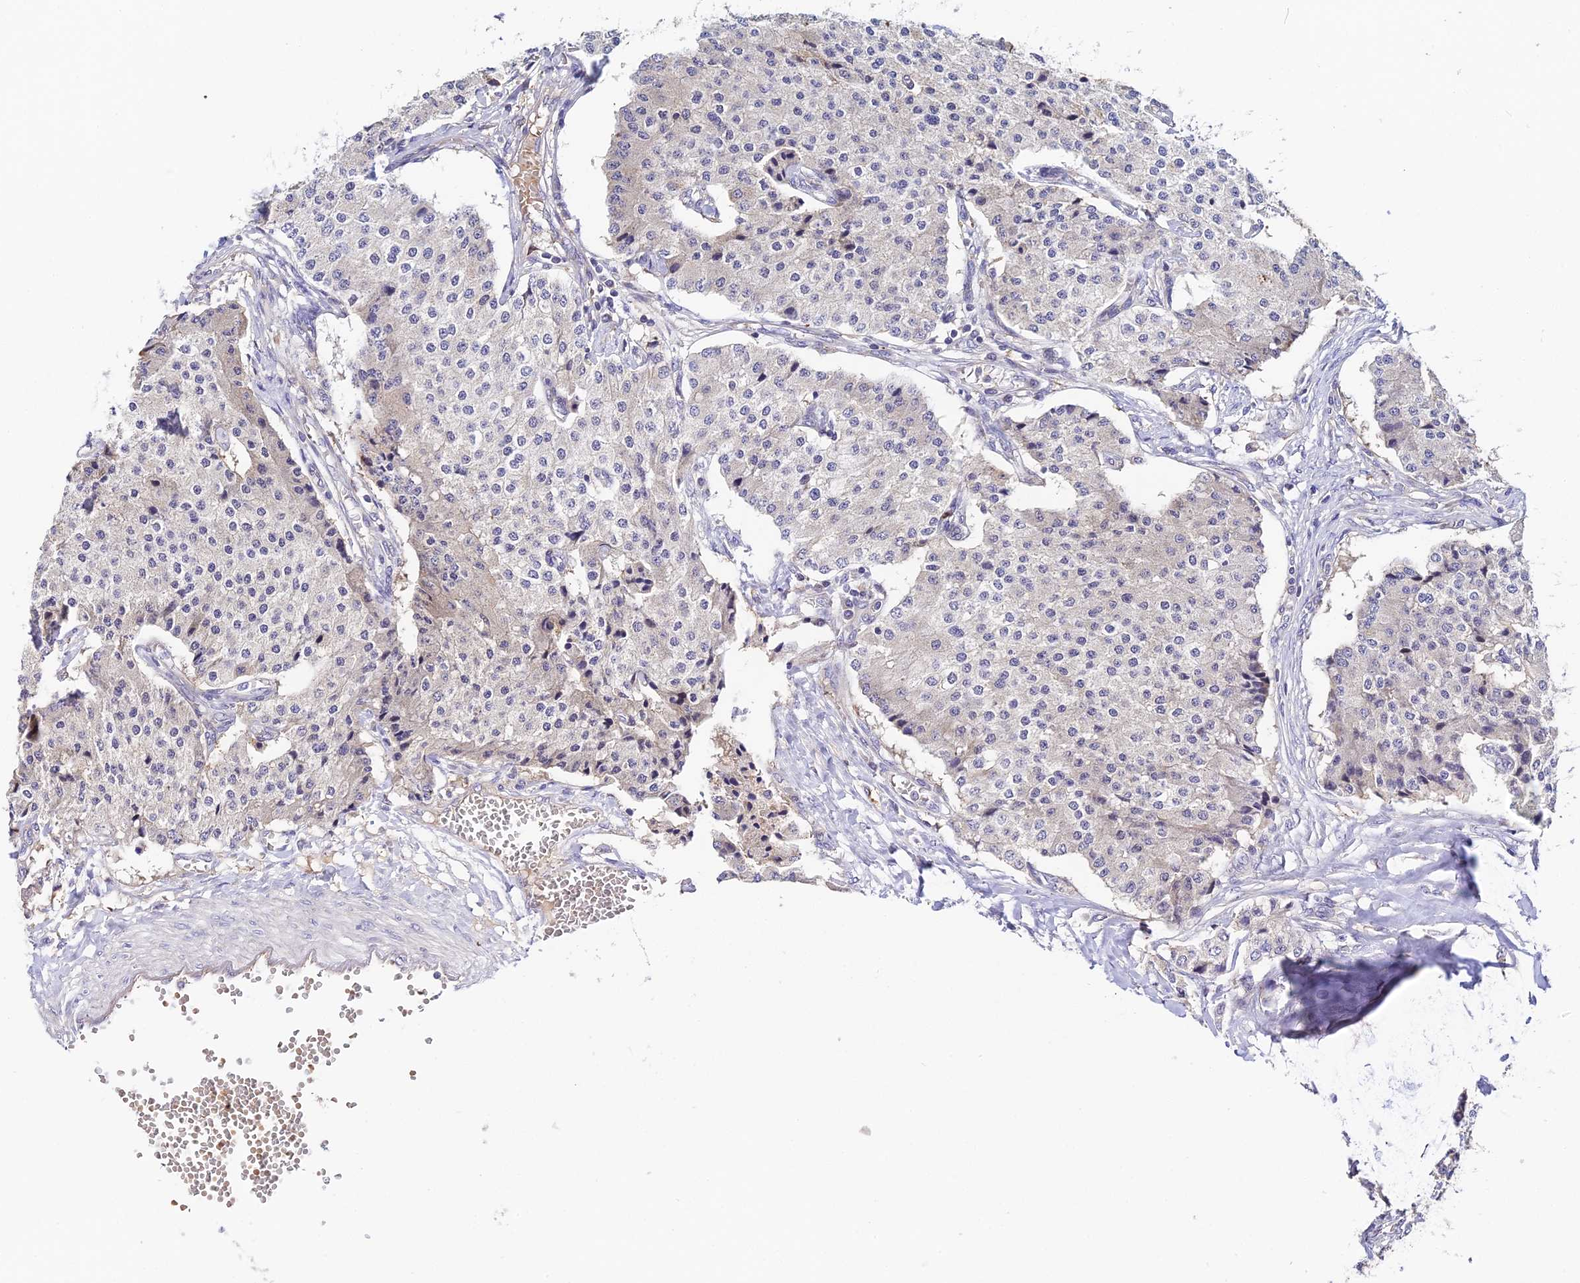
{"staining": {"intensity": "negative", "quantity": "none", "location": "none"}, "tissue": "carcinoid", "cell_type": "Tumor cells", "image_type": "cancer", "snomed": [{"axis": "morphology", "description": "Carcinoid, malignant, NOS"}, {"axis": "topography", "description": "Colon"}], "caption": "Tumor cells are negative for brown protein staining in carcinoid.", "gene": "ZBED8", "patient": {"sex": "female", "age": 52}}